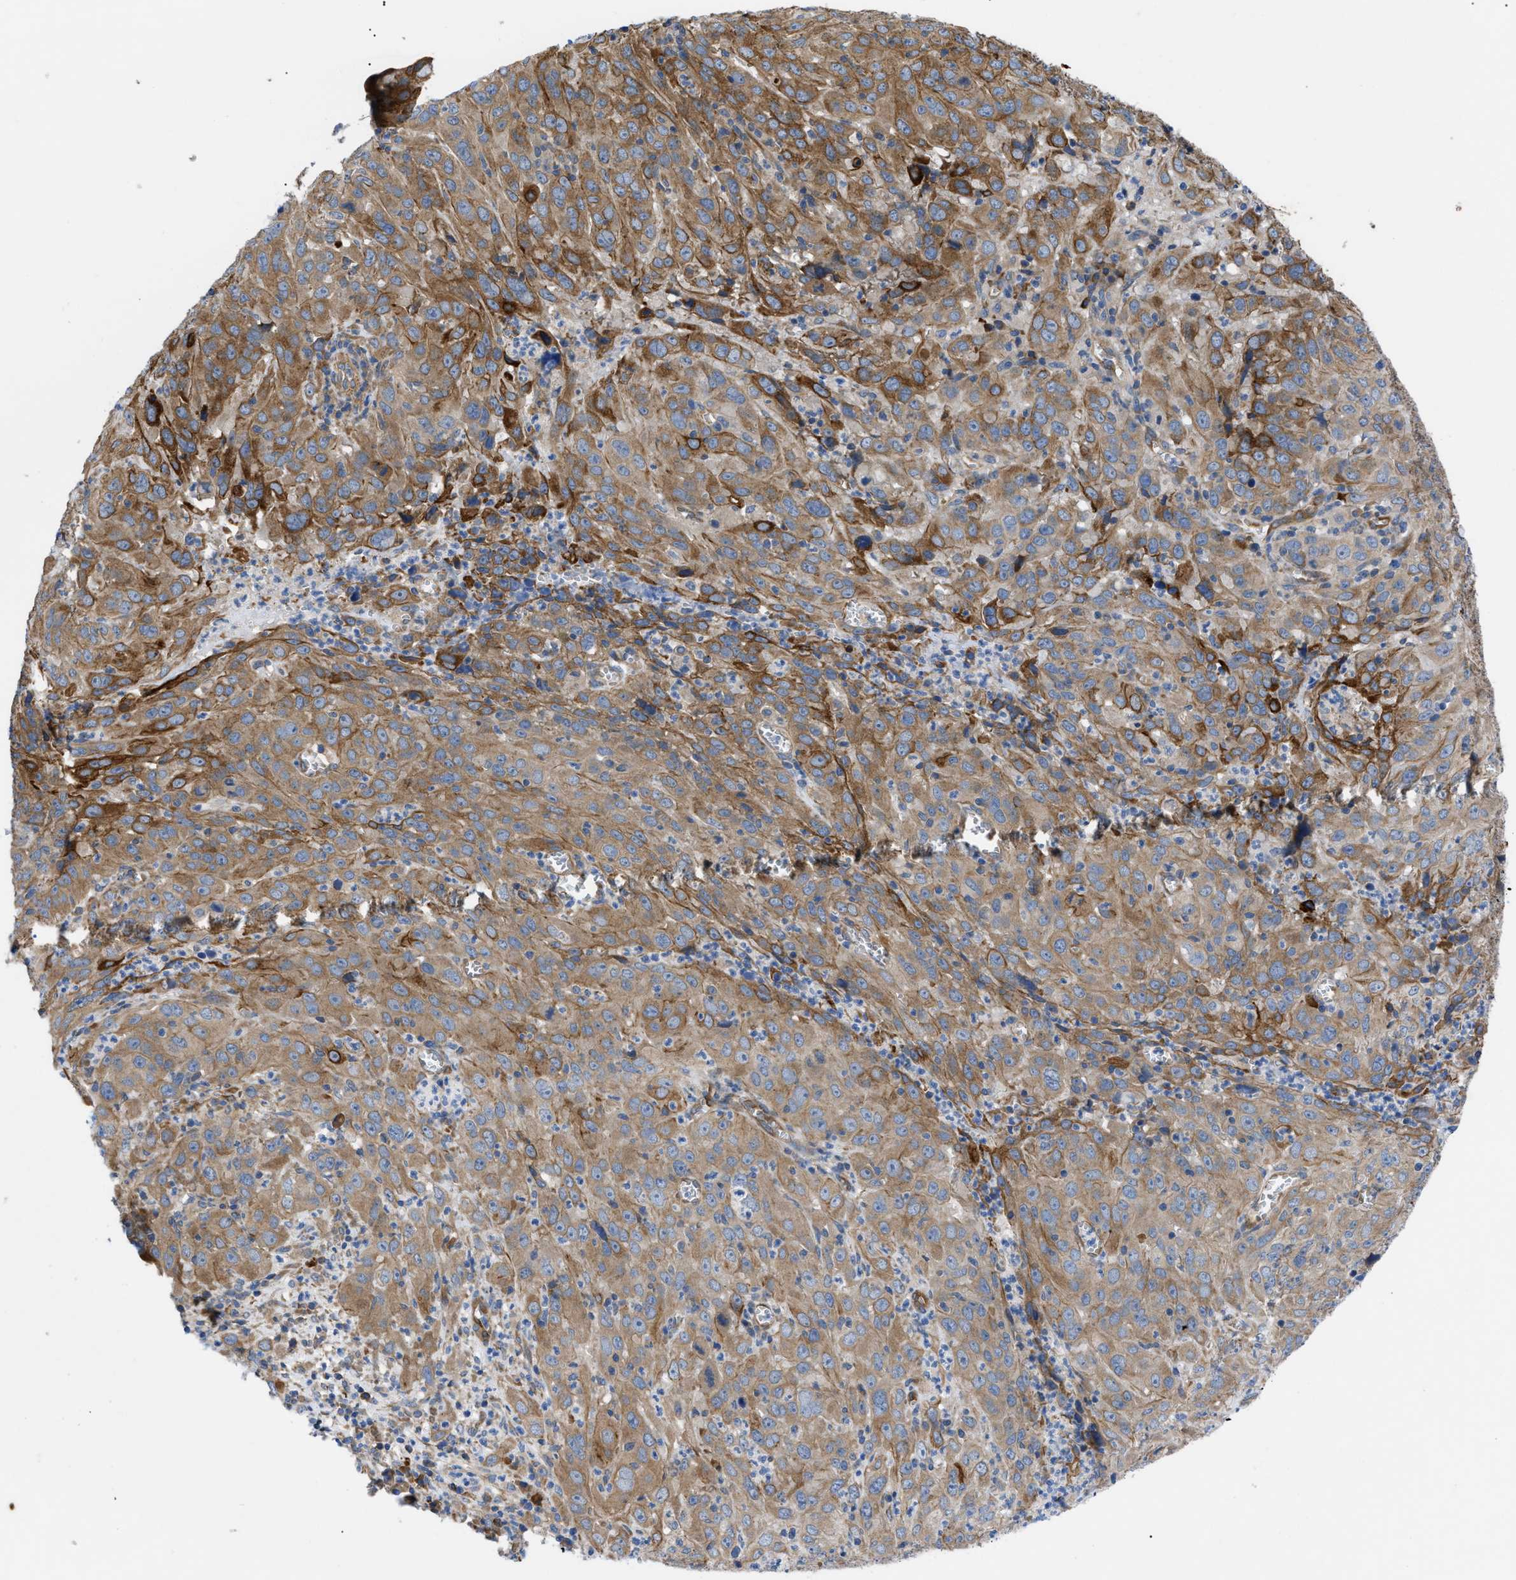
{"staining": {"intensity": "moderate", "quantity": ">75%", "location": "cytoplasmic/membranous"}, "tissue": "cervical cancer", "cell_type": "Tumor cells", "image_type": "cancer", "snomed": [{"axis": "morphology", "description": "Squamous cell carcinoma, NOS"}, {"axis": "topography", "description": "Cervix"}], "caption": "Moderate cytoplasmic/membranous protein positivity is identified in approximately >75% of tumor cells in cervical cancer (squamous cell carcinoma). Nuclei are stained in blue.", "gene": "HSPB8", "patient": {"sex": "female", "age": 32}}